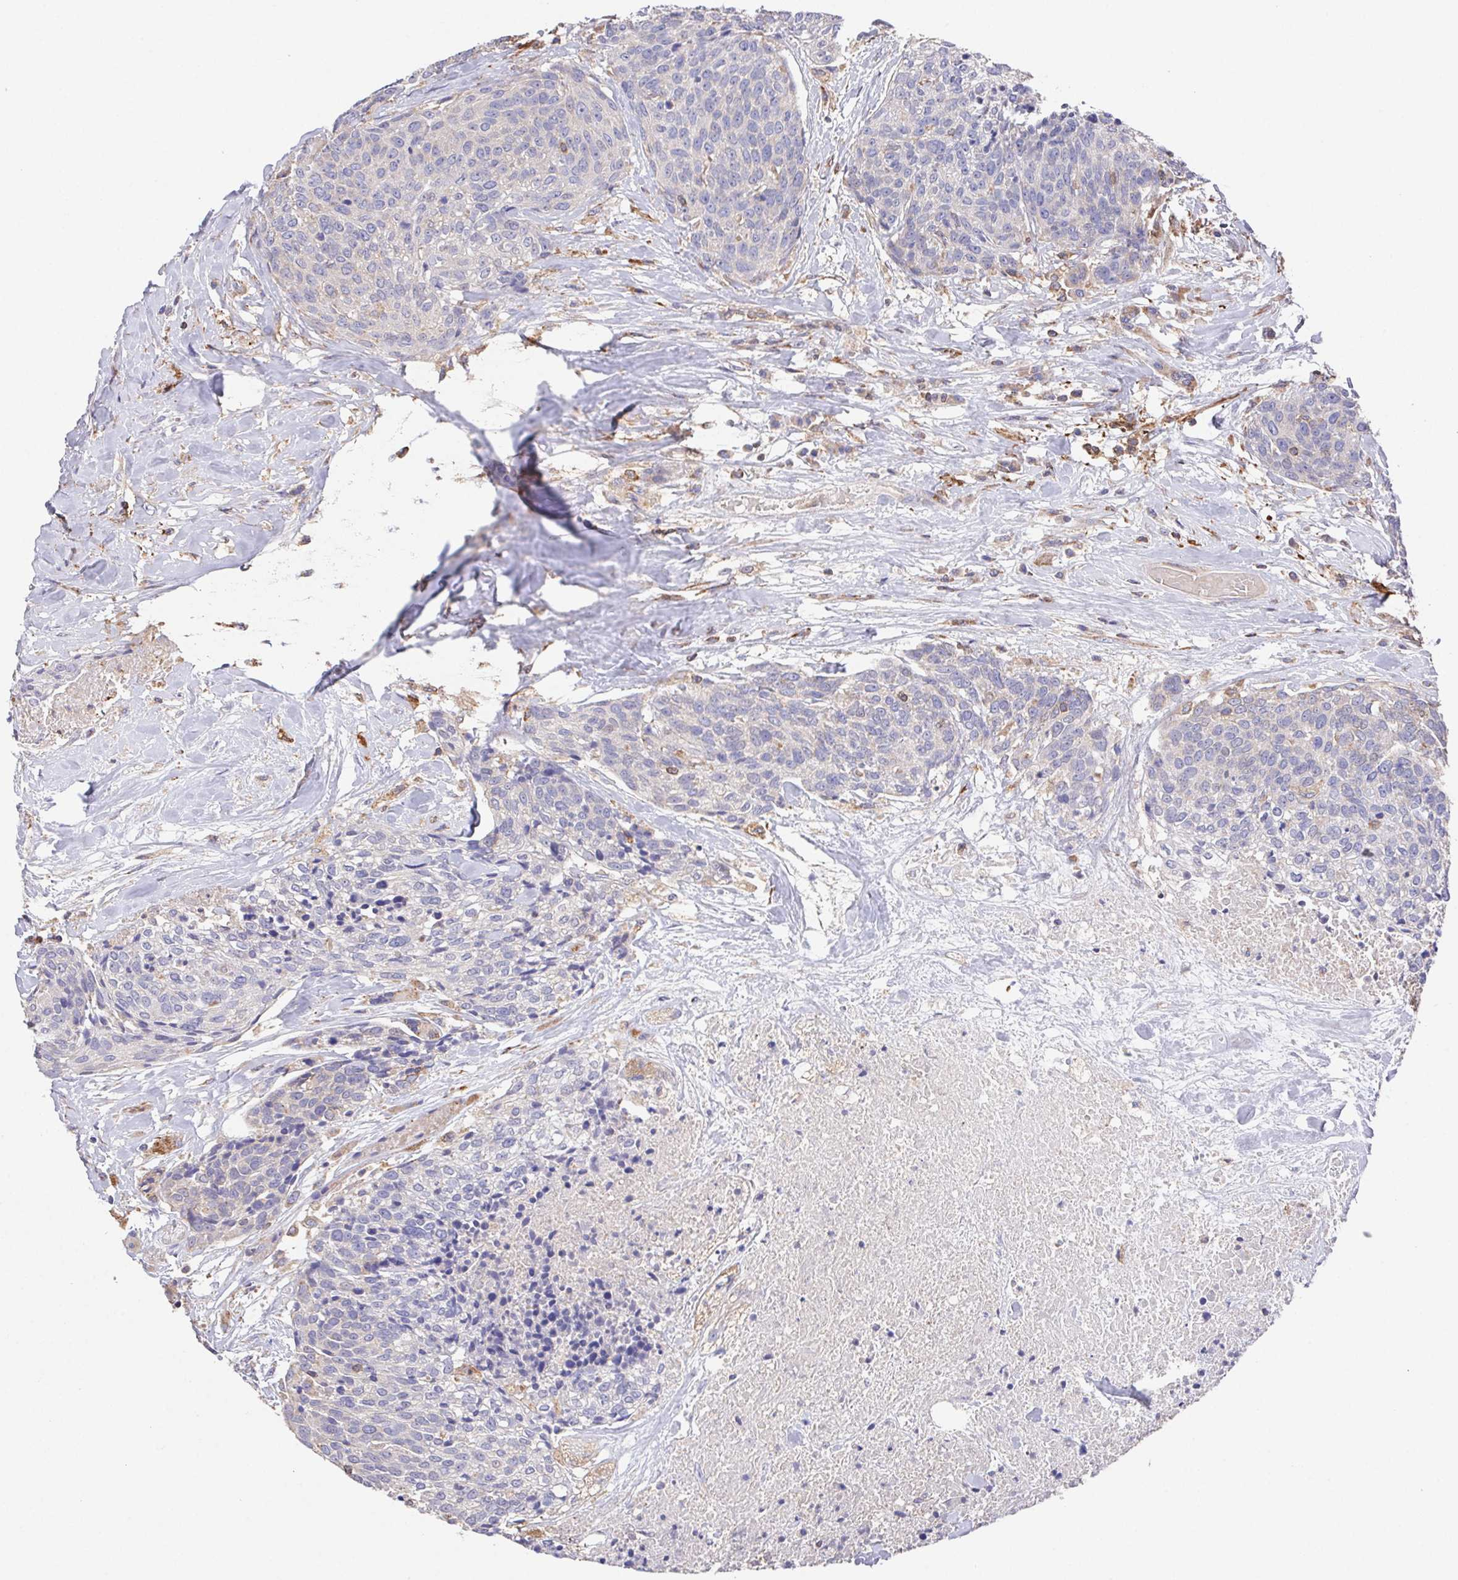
{"staining": {"intensity": "negative", "quantity": "none", "location": "none"}, "tissue": "head and neck cancer", "cell_type": "Tumor cells", "image_type": "cancer", "snomed": [{"axis": "morphology", "description": "Squamous cell carcinoma, NOS"}, {"axis": "topography", "description": "Oral tissue"}, {"axis": "topography", "description": "Head-Neck"}], "caption": "The micrograph shows no significant positivity in tumor cells of head and neck cancer. (DAB (3,3'-diaminobenzidine) IHC visualized using brightfield microscopy, high magnification).", "gene": "FAM241A", "patient": {"sex": "male", "age": 64}}